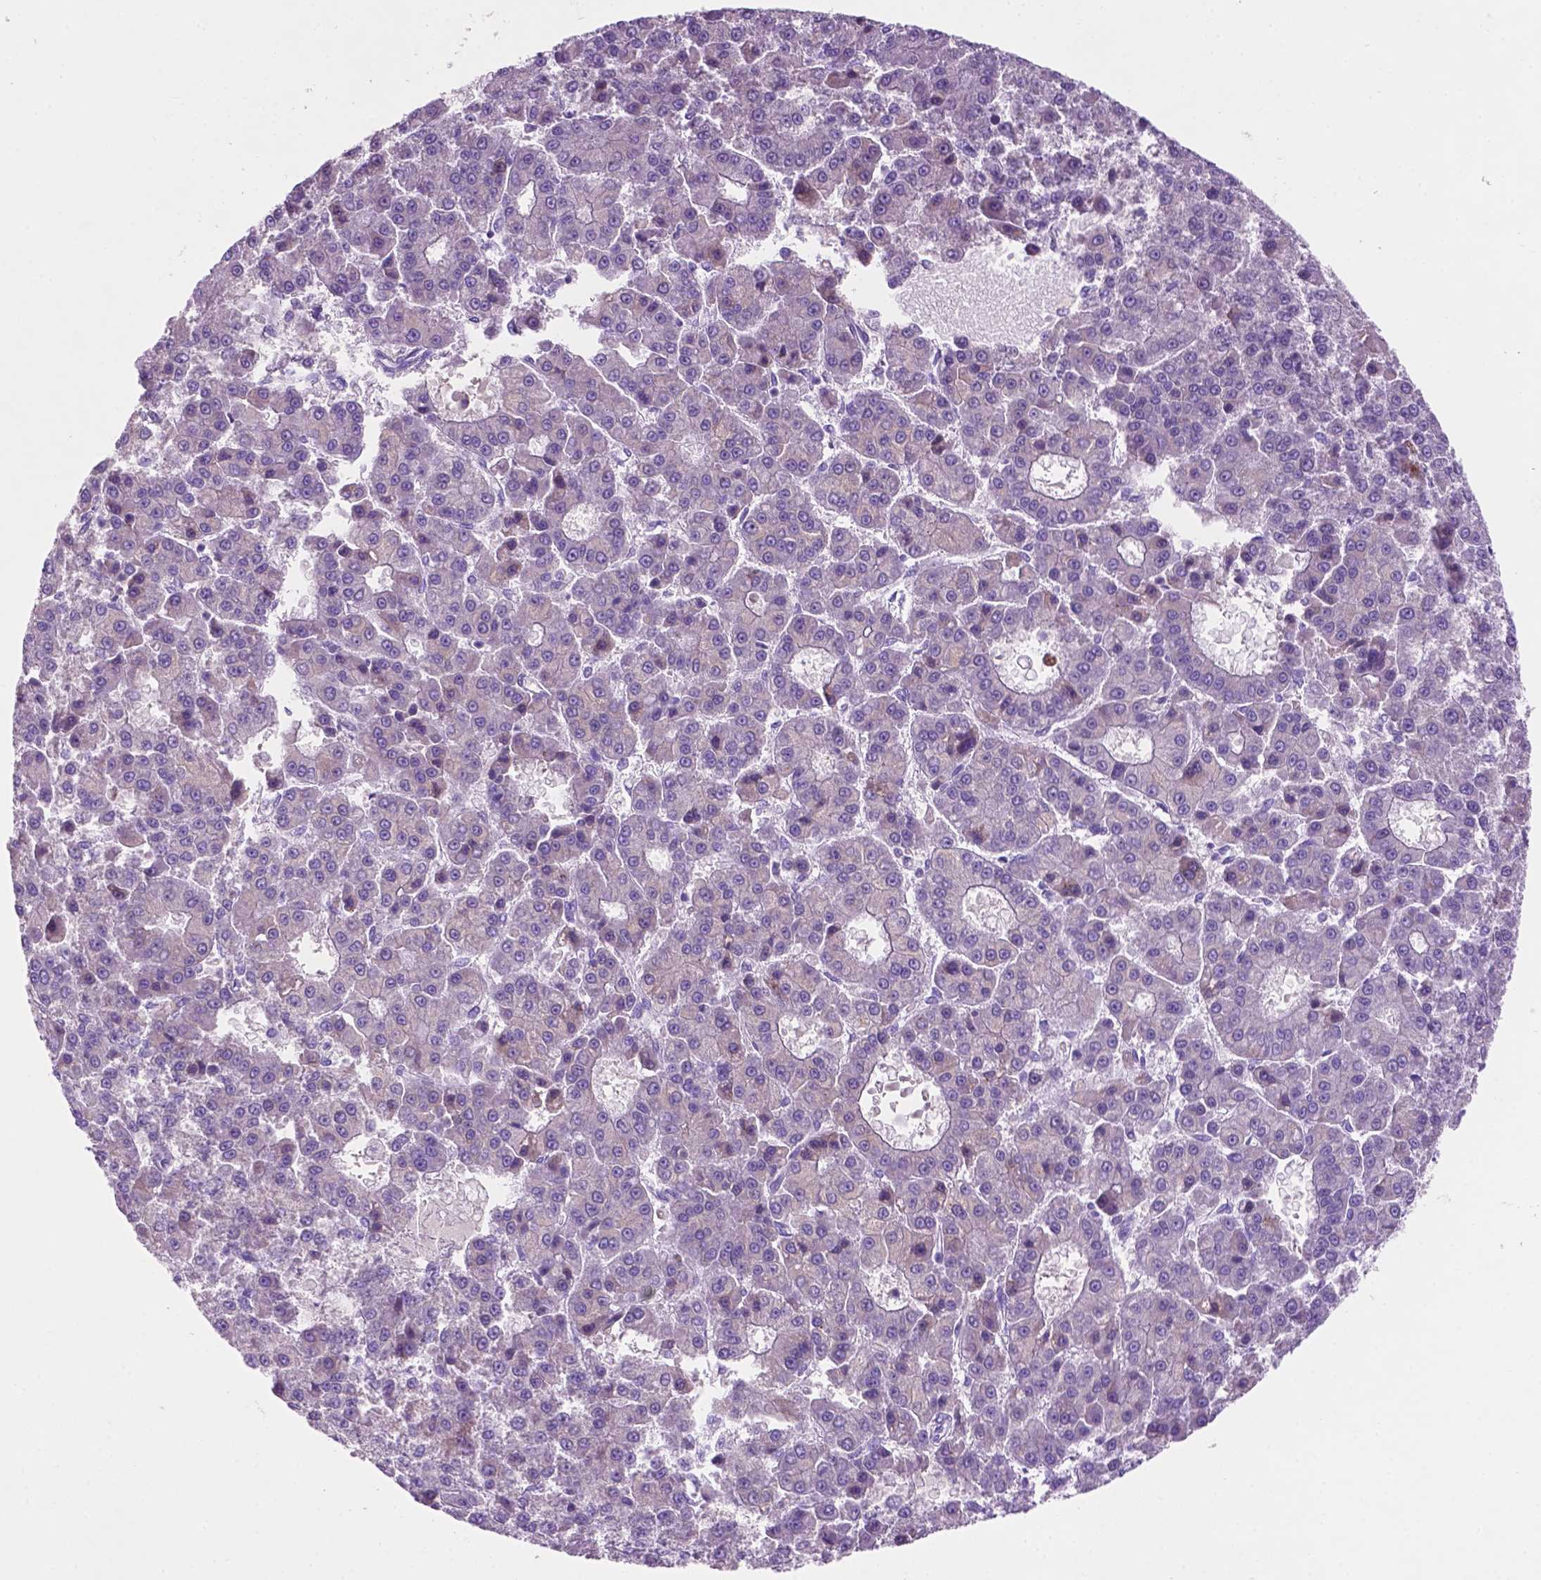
{"staining": {"intensity": "negative", "quantity": "none", "location": "none"}, "tissue": "liver cancer", "cell_type": "Tumor cells", "image_type": "cancer", "snomed": [{"axis": "morphology", "description": "Carcinoma, Hepatocellular, NOS"}, {"axis": "topography", "description": "Liver"}], "caption": "Liver hepatocellular carcinoma was stained to show a protein in brown. There is no significant staining in tumor cells. The staining was performed using DAB (3,3'-diaminobenzidine) to visualize the protein expression in brown, while the nuclei were stained in blue with hematoxylin (Magnification: 20x).", "gene": "POU4F1", "patient": {"sex": "male", "age": 70}}